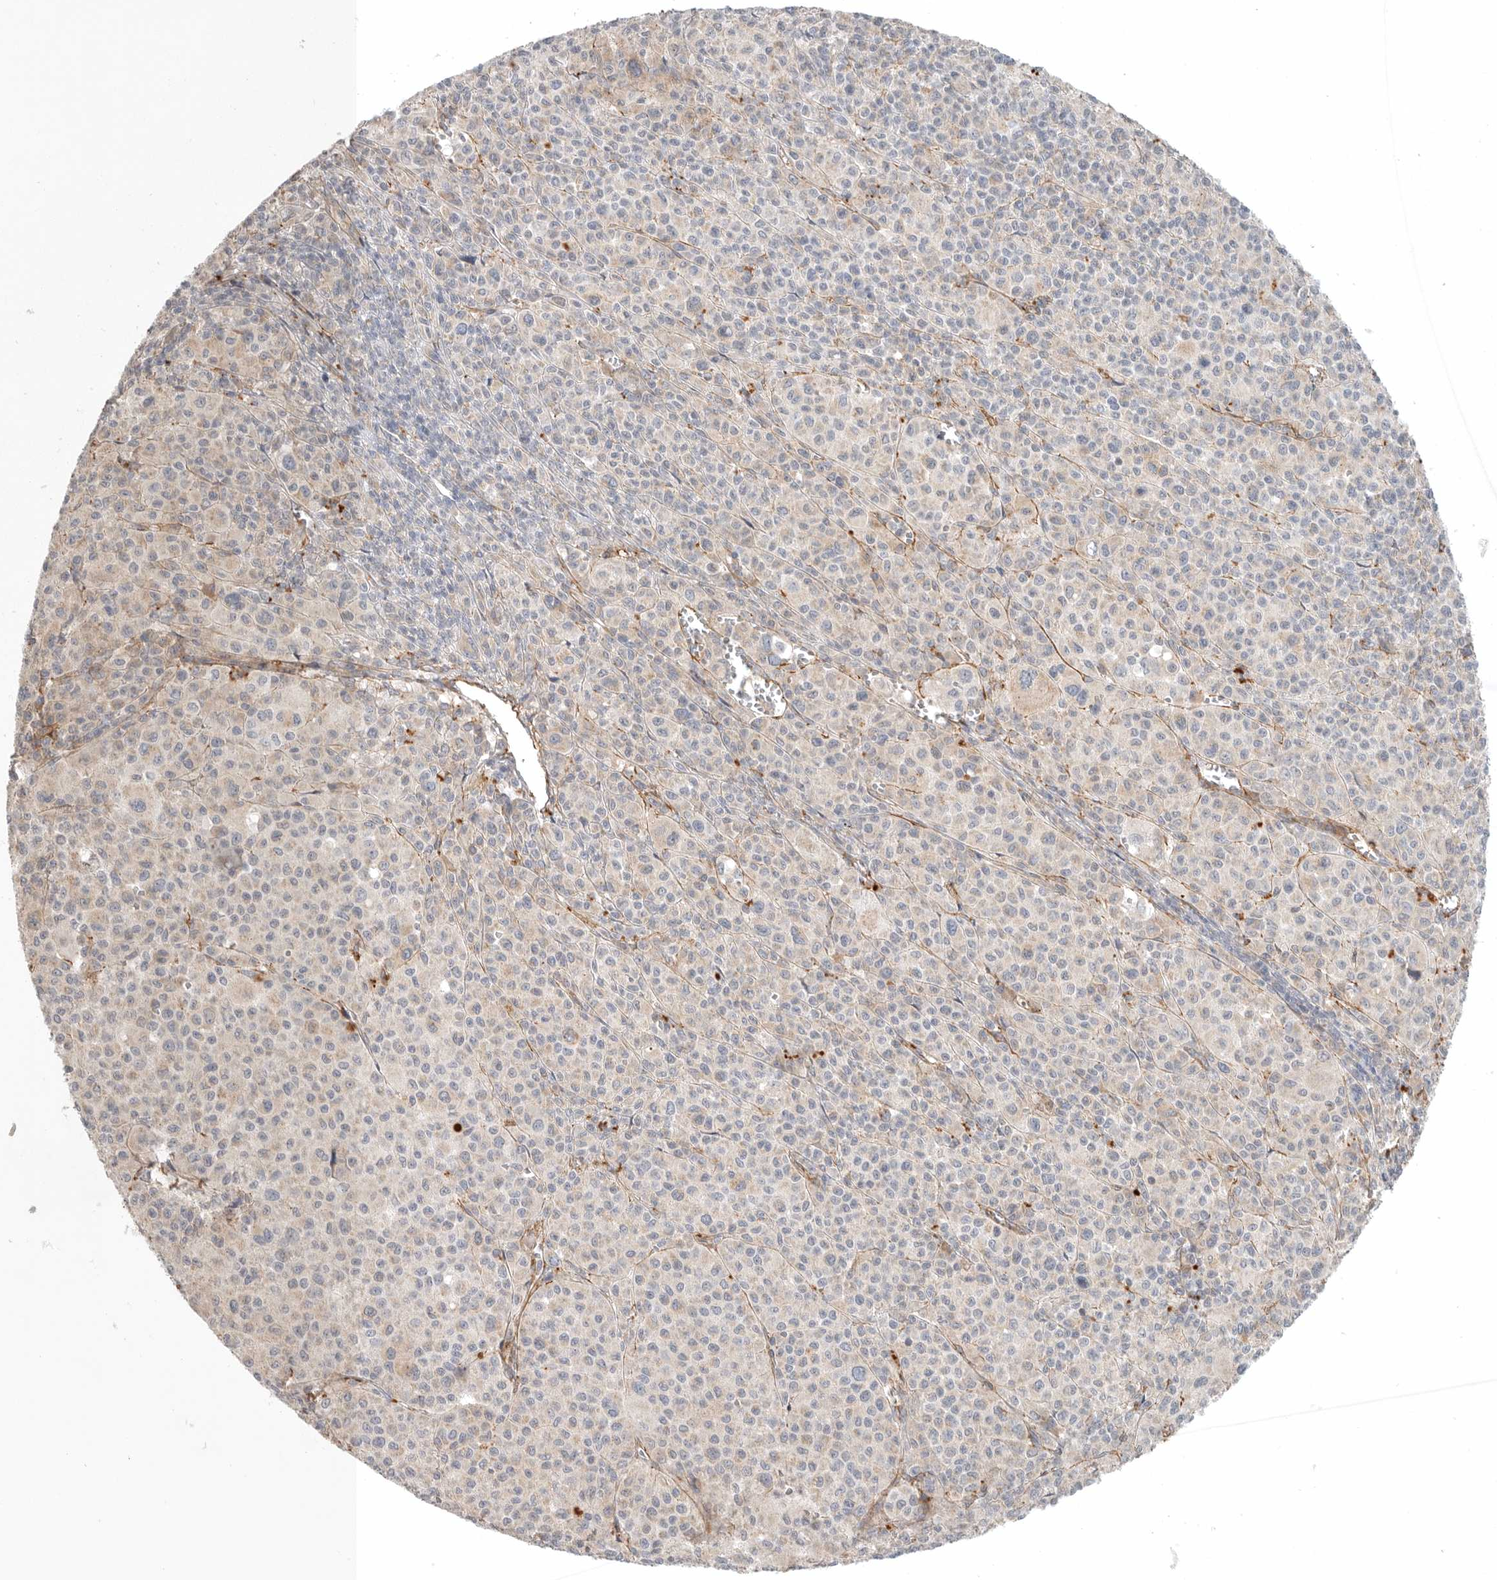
{"staining": {"intensity": "negative", "quantity": "none", "location": "none"}, "tissue": "melanoma", "cell_type": "Tumor cells", "image_type": "cancer", "snomed": [{"axis": "morphology", "description": "Malignant melanoma, Metastatic site"}, {"axis": "topography", "description": "Skin"}], "caption": "A micrograph of malignant melanoma (metastatic site) stained for a protein demonstrates no brown staining in tumor cells.", "gene": "LONRF1", "patient": {"sex": "female", "age": 74}}